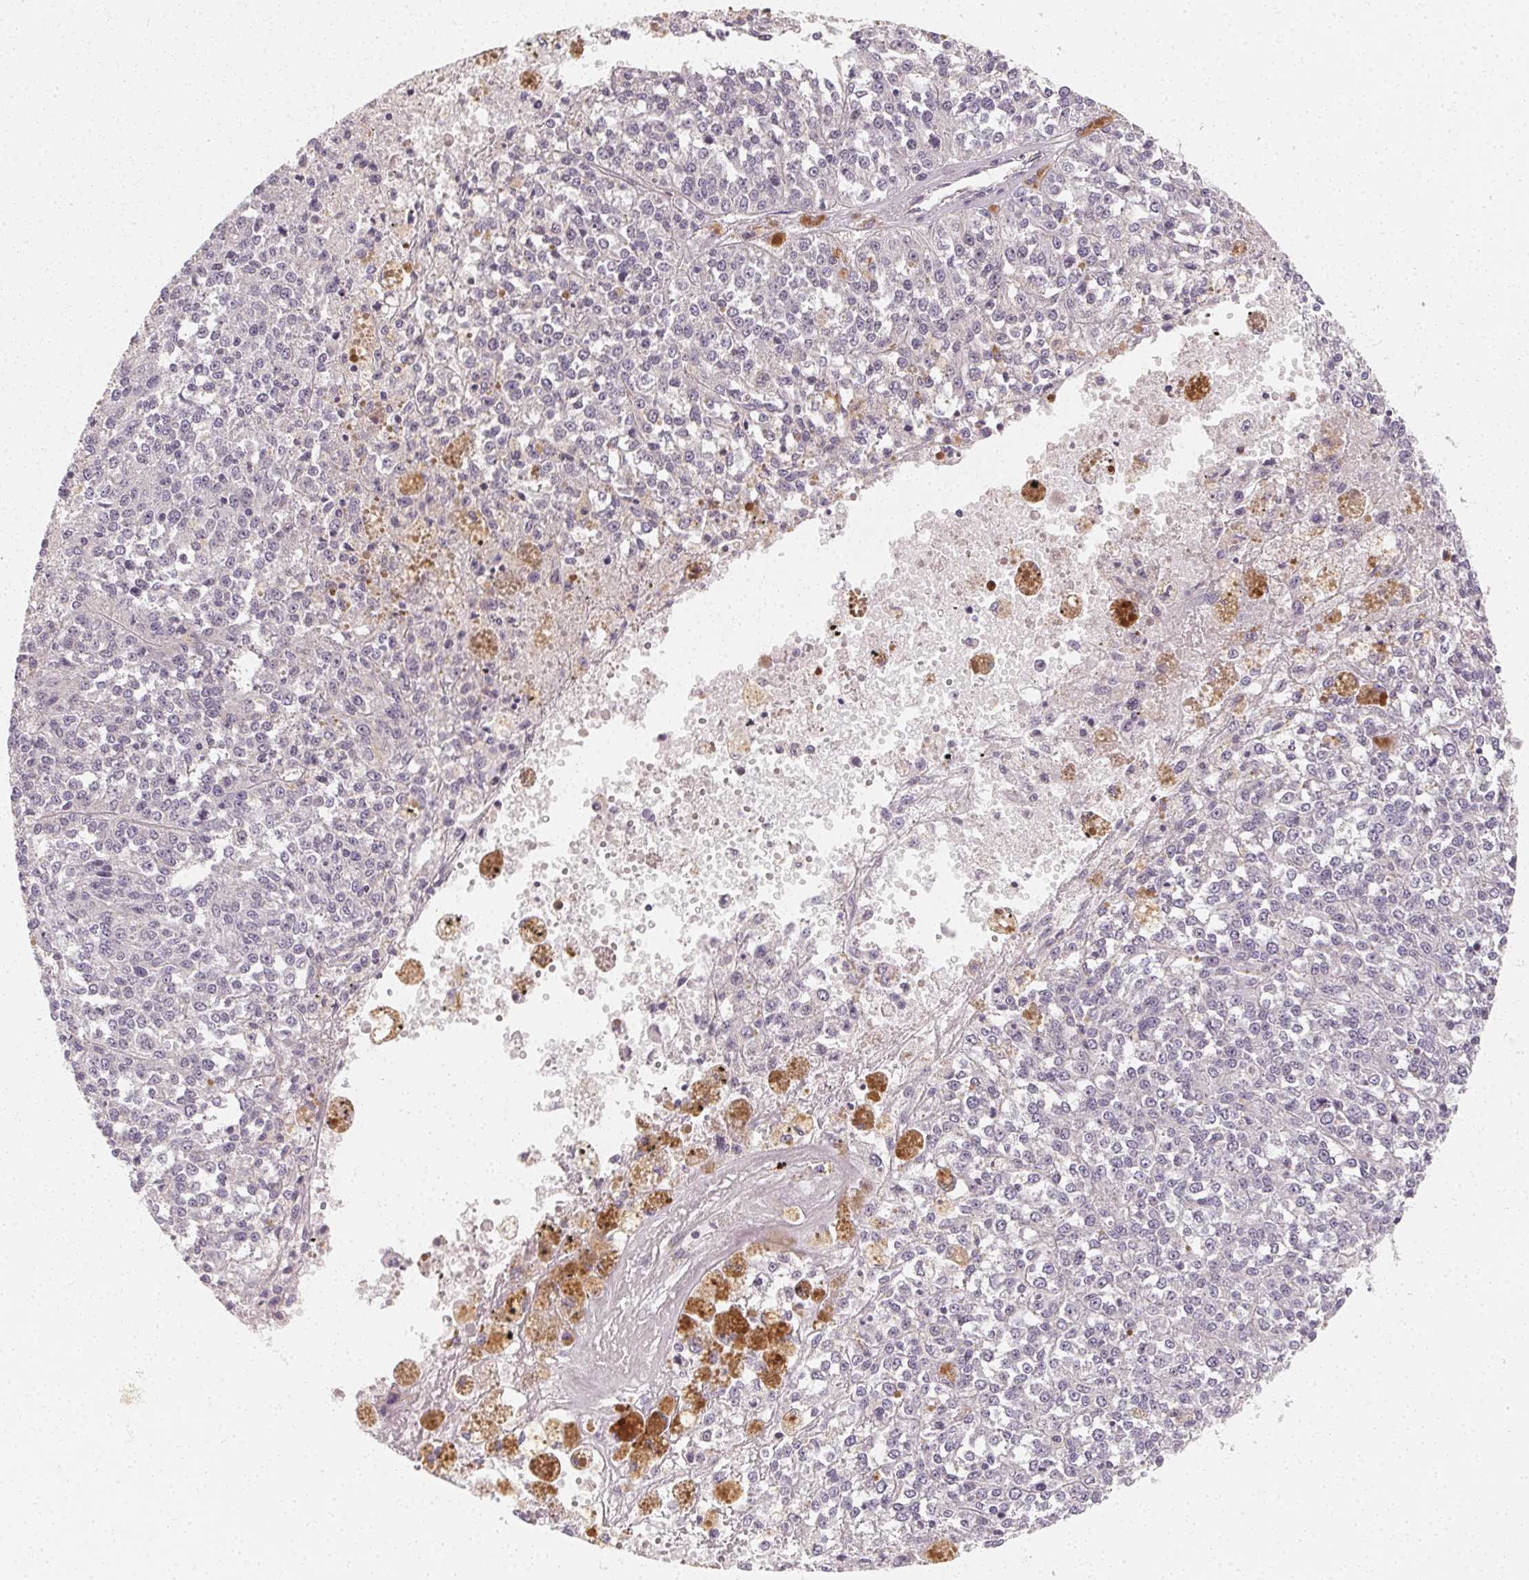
{"staining": {"intensity": "negative", "quantity": "none", "location": "none"}, "tissue": "melanoma", "cell_type": "Tumor cells", "image_type": "cancer", "snomed": [{"axis": "morphology", "description": "Malignant melanoma, Metastatic site"}, {"axis": "topography", "description": "Lymph node"}], "caption": "Photomicrograph shows no protein staining in tumor cells of malignant melanoma (metastatic site) tissue. The staining is performed using DAB (3,3'-diaminobenzidine) brown chromogen with nuclei counter-stained in using hematoxylin.", "gene": "CLCNKB", "patient": {"sex": "female", "age": 64}}